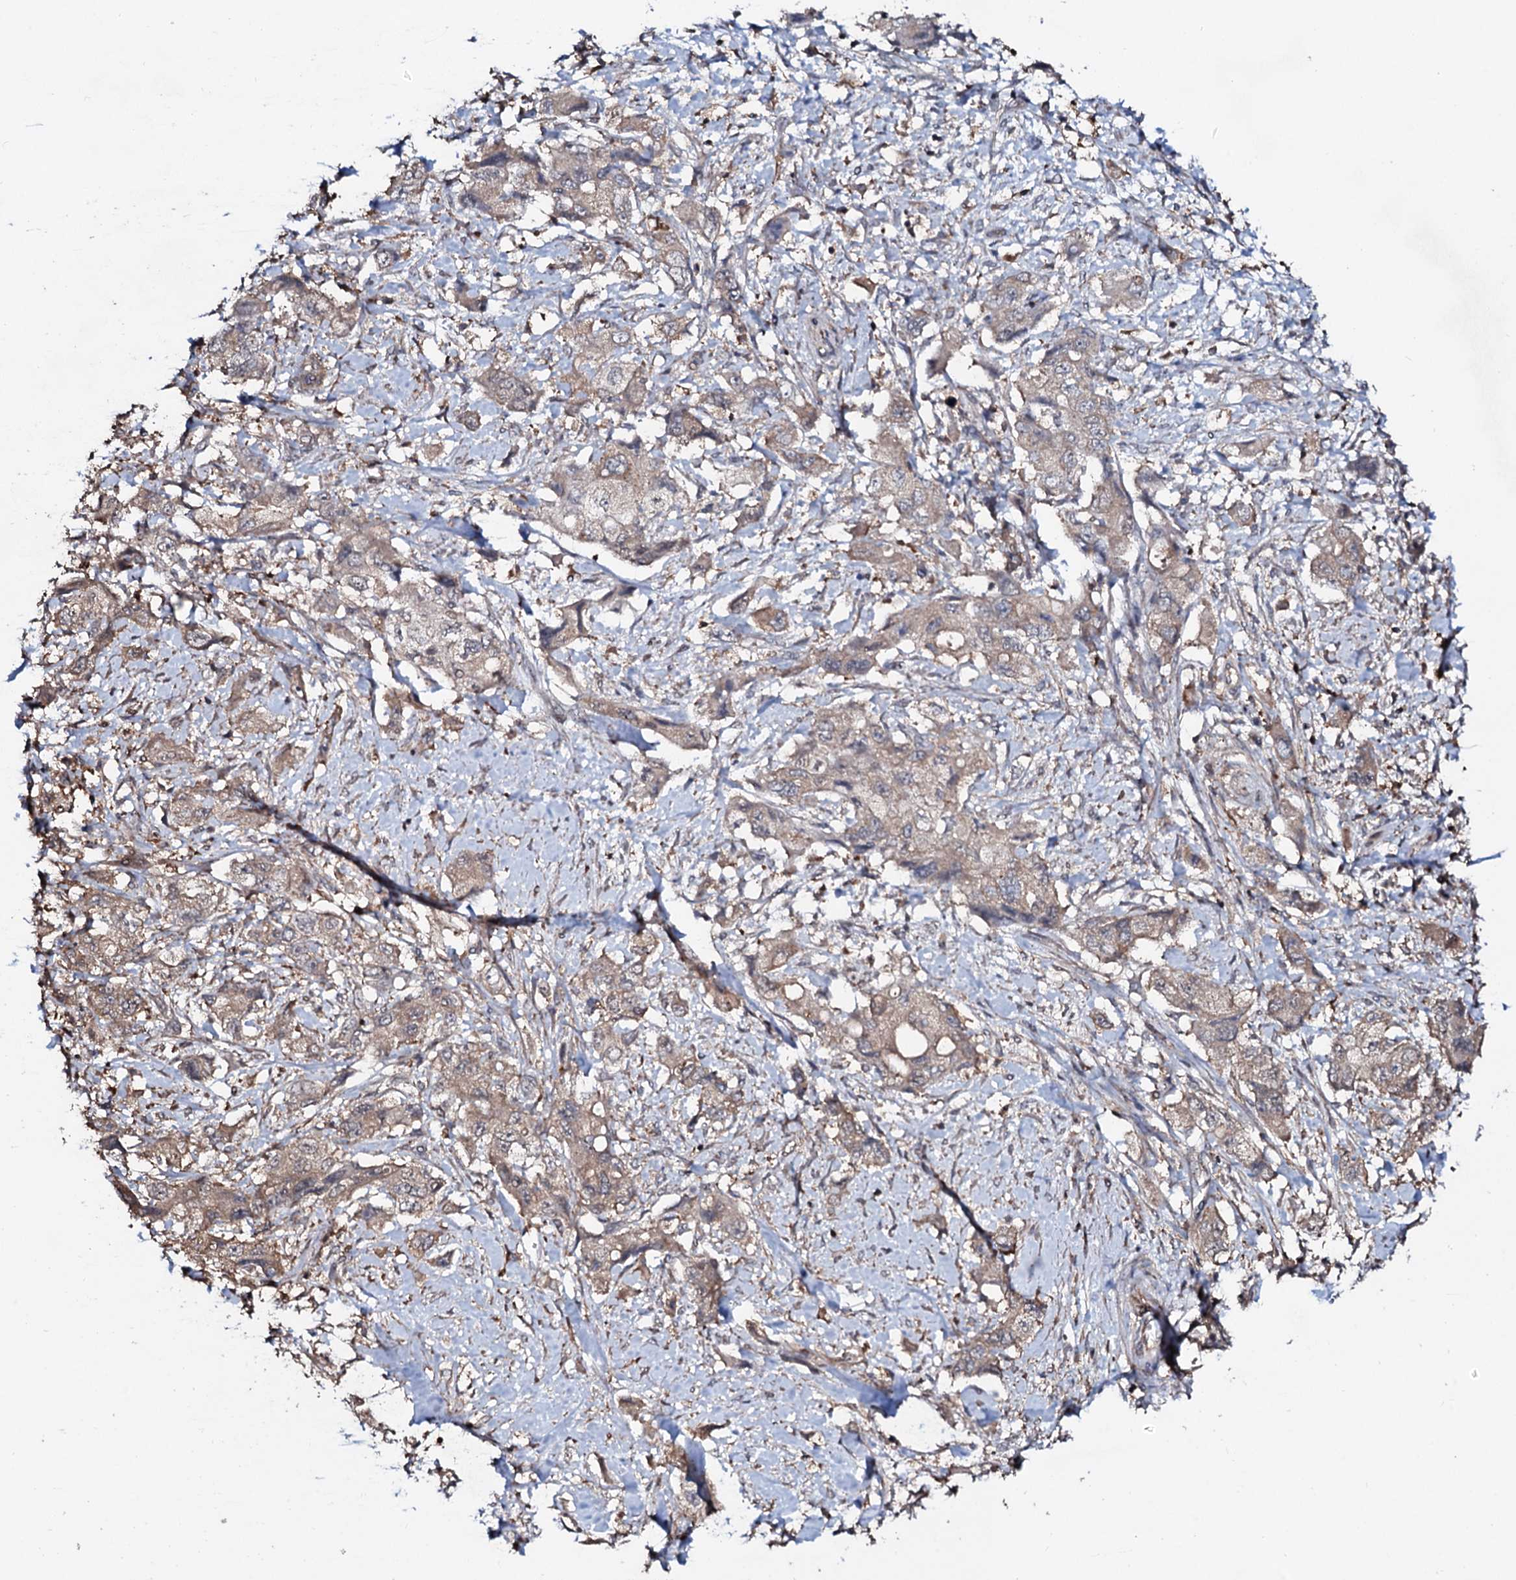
{"staining": {"intensity": "weak", "quantity": "25%-75%", "location": "cytoplasmic/membranous"}, "tissue": "pancreatic cancer", "cell_type": "Tumor cells", "image_type": "cancer", "snomed": [{"axis": "morphology", "description": "Adenocarcinoma, NOS"}, {"axis": "topography", "description": "Pancreas"}], "caption": "IHC of human pancreatic cancer (adenocarcinoma) exhibits low levels of weak cytoplasmic/membranous staining in approximately 25%-75% of tumor cells.", "gene": "COG6", "patient": {"sex": "female", "age": 73}}